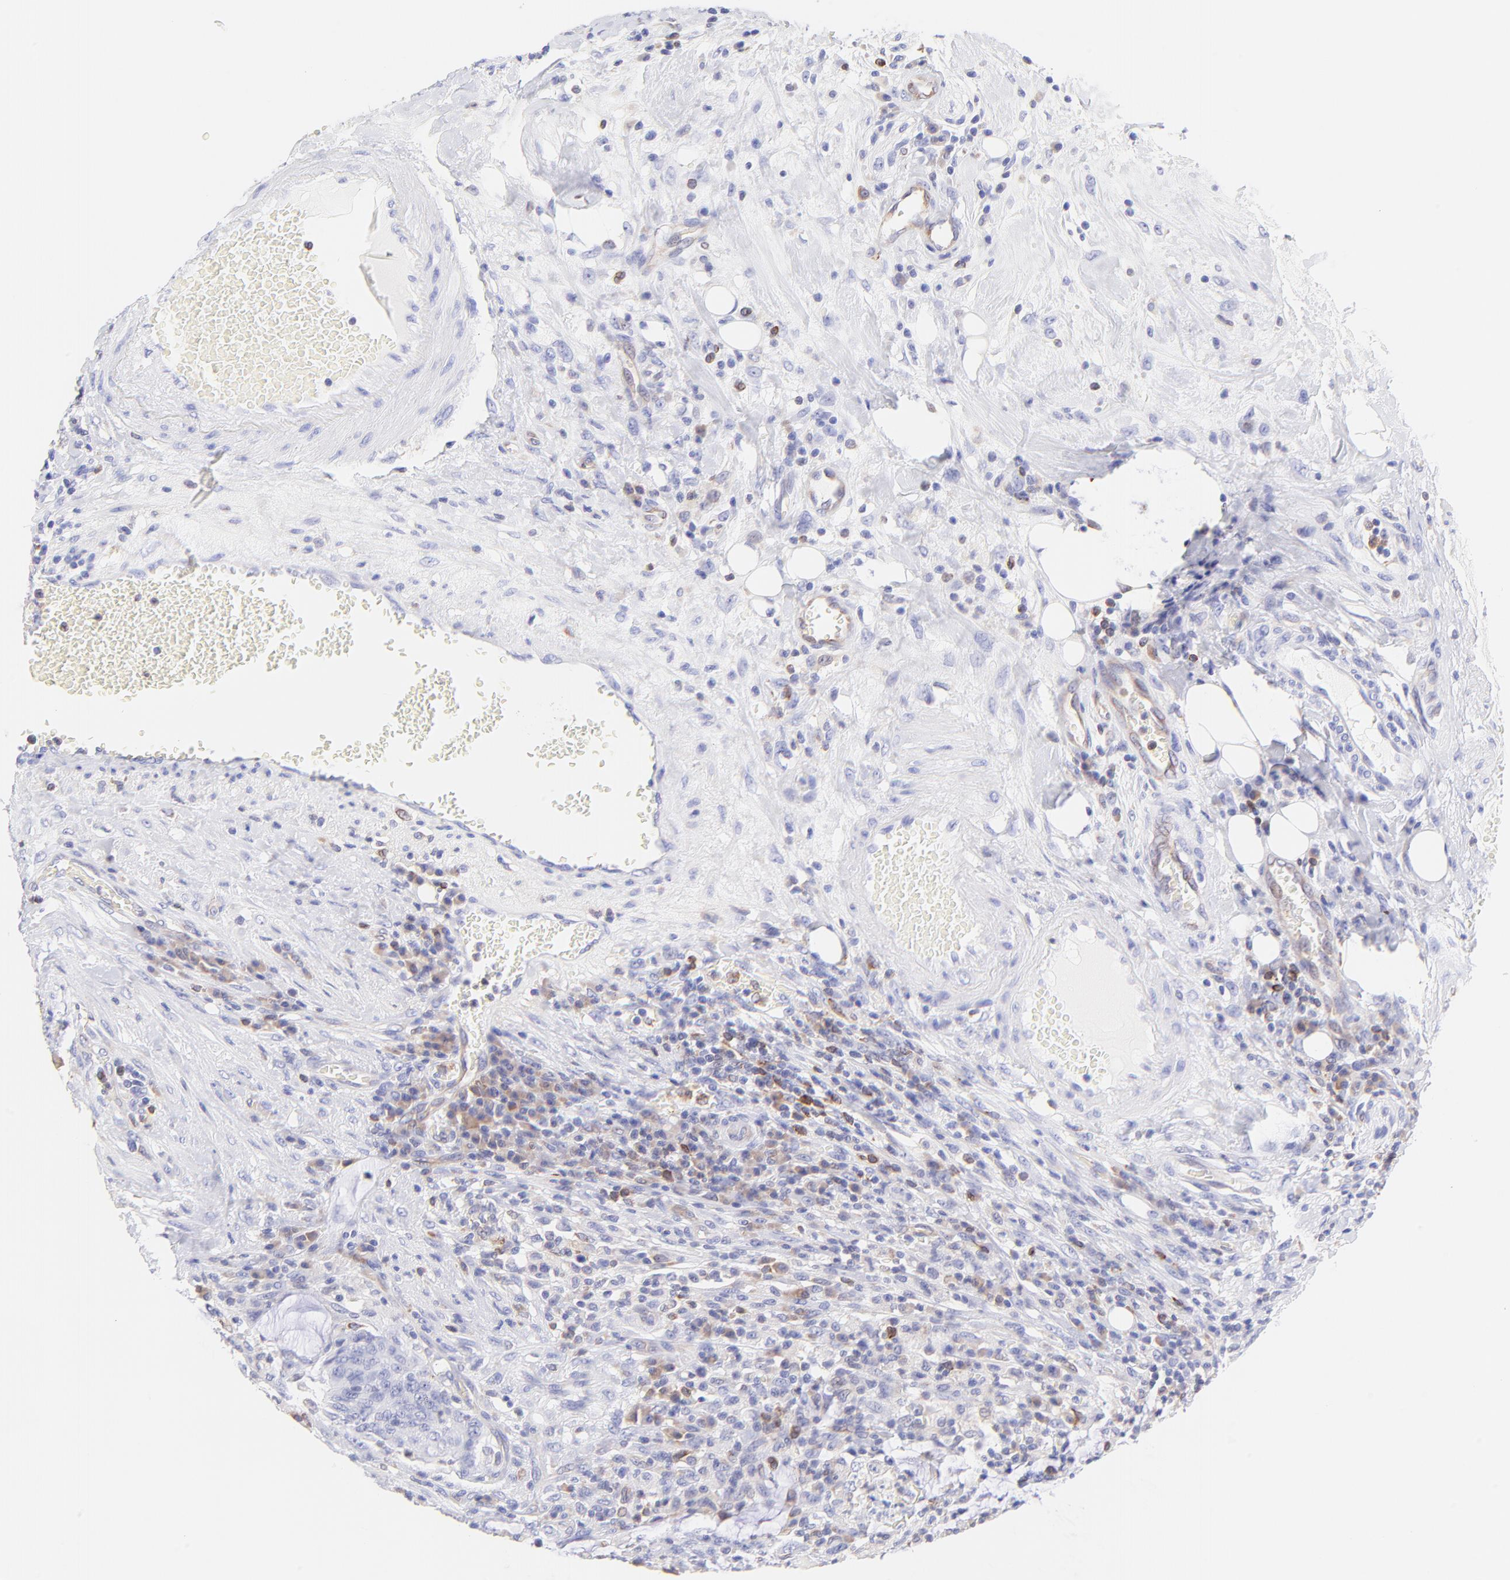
{"staining": {"intensity": "negative", "quantity": "none", "location": "none"}, "tissue": "colorectal cancer", "cell_type": "Tumor cells", "image_type": "cancer", "snomed": [{"axis": "morphology", "description": "Adenocarcinoma, NOS"}, {"axis": "topography", "description": "Colon"}], "caption": "This is a photomicrograph of IHC staining of colorectal cancer (adenocarcinoma), which shows no expression in tumor cells. (DAB immunohistochemistry (IHC) with hematoxylin counter stain).", "gene": "IRAG2", "patient": {"sex": "male", "age": 54}}